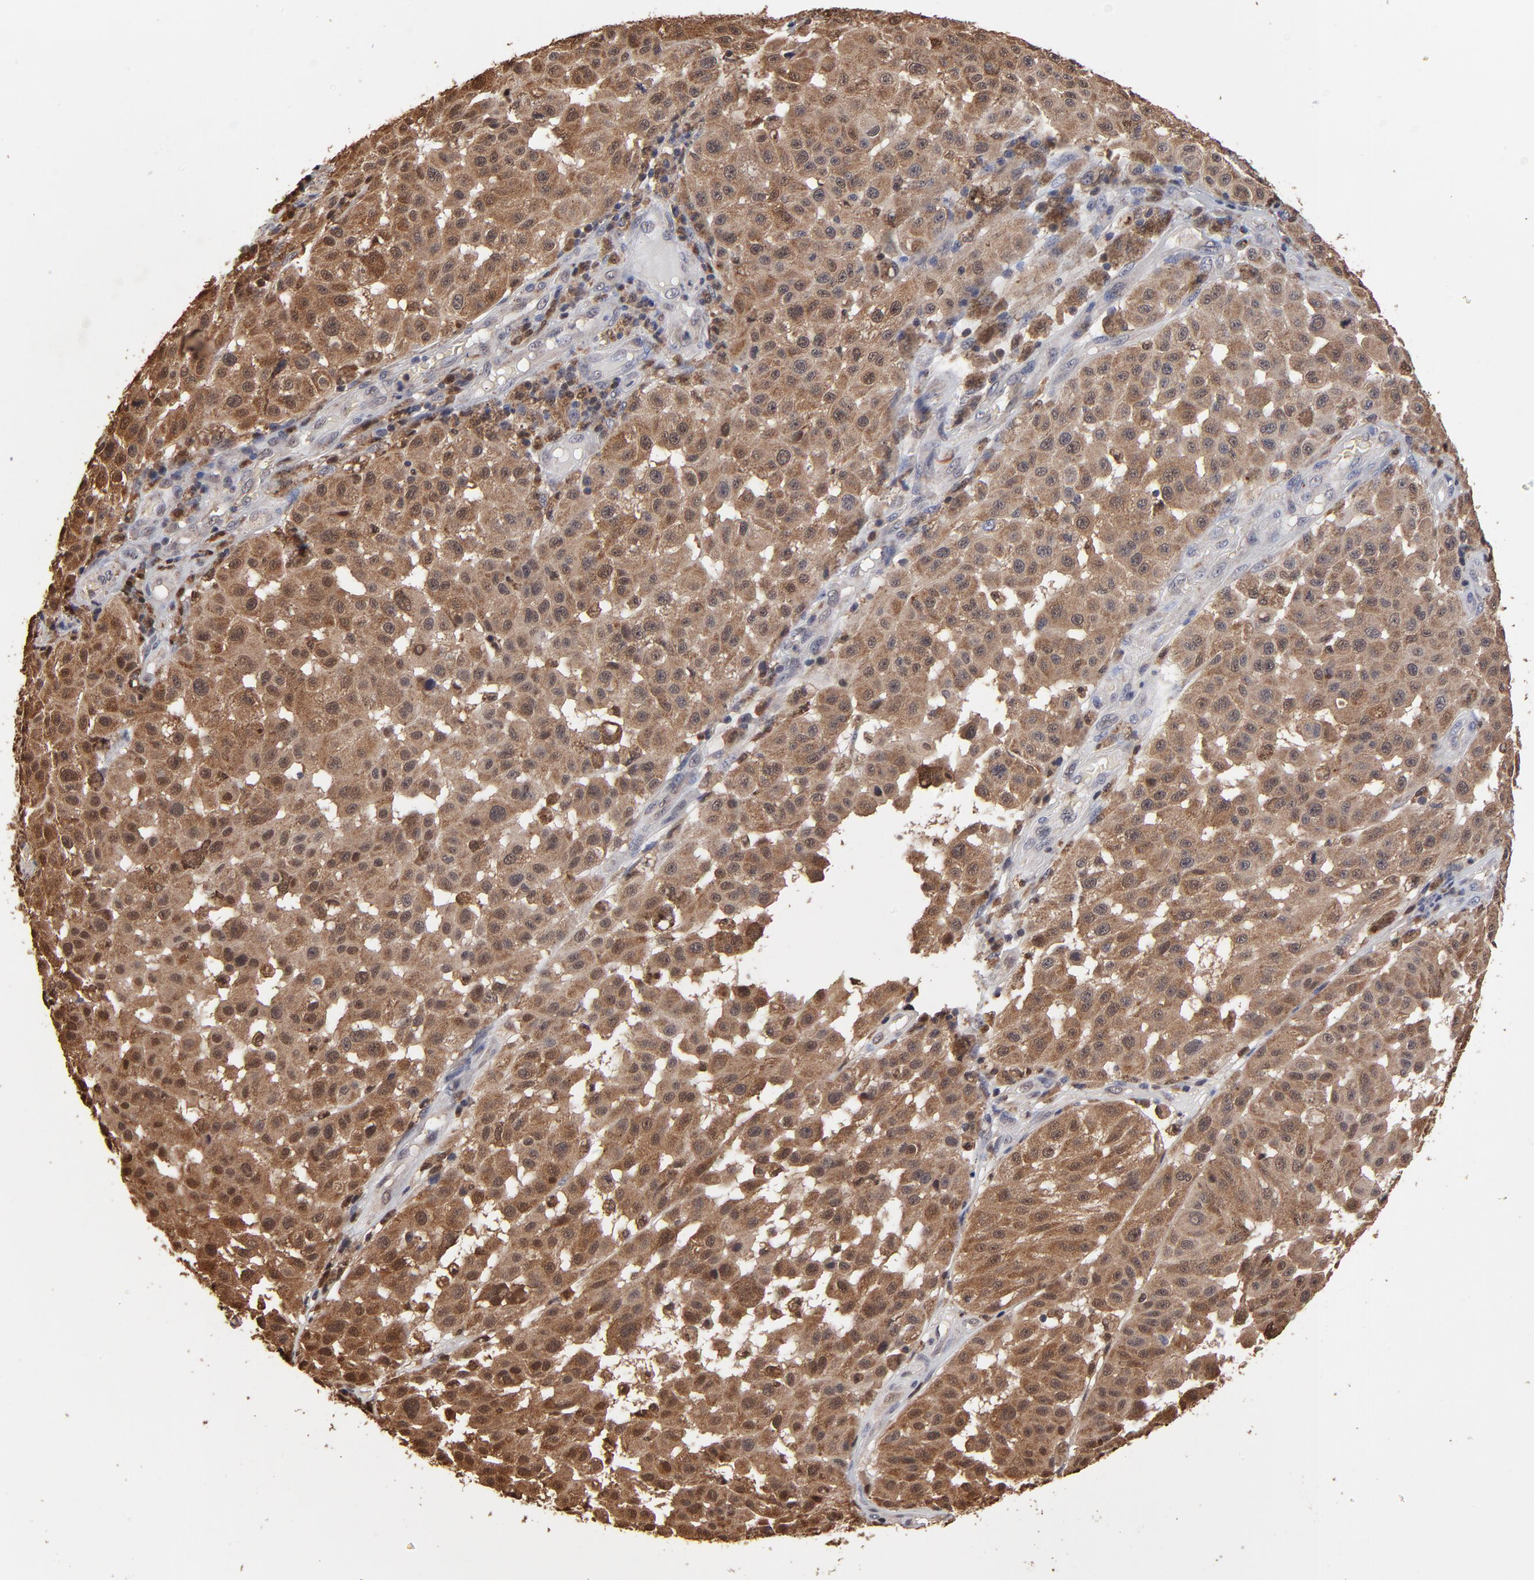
{"staining": {"intensity": "moderate", "quantity": ">75%", "location": "cytoplasmic/membranous"}, "tissue": "melanoma", "cell_type": "Tumor cells", "image_type": "cancer", "snomed": [{"axis": "morphology", "description": "Malignant melanoma, NOS"}, {"axis": "topography", "description": "Skin"}], "caption": "Melanoma stained with a protein marker reveals moderate staining in tumor cells.", "gene": "CASP1", "patient": {"sex": "female", "age": 64}}